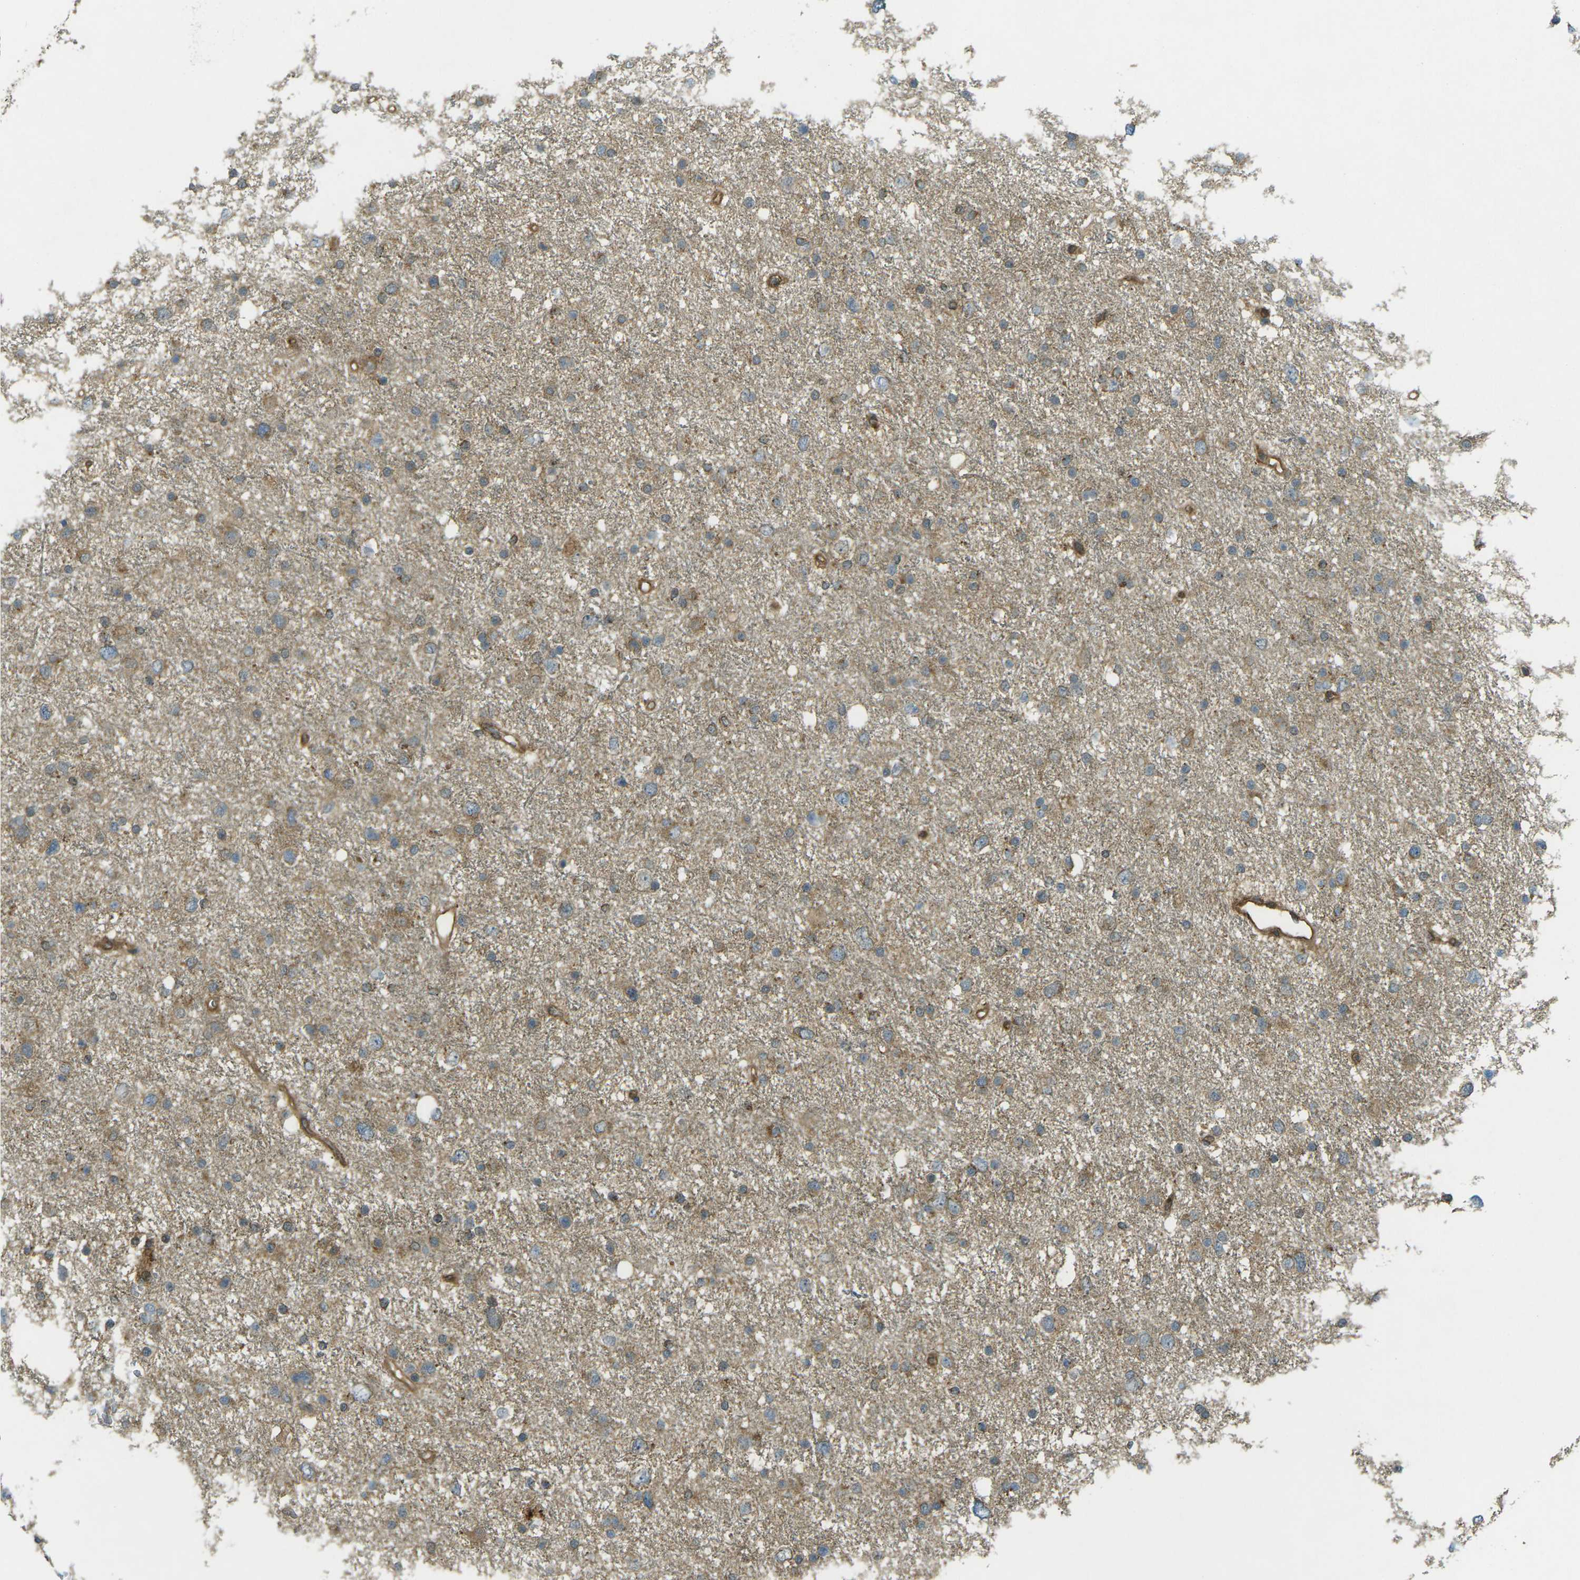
{"staining": {"intensity": "weak", "quantity": "25%-75%", "location": "cytoplasmic/membranous"}, "tissue": "glioma", "cell_type": "Tumor cells", "image_type": "cancer", "snomed": [{"axis": "morphology", "description": "Glioma, malignant, Low grade"}, {"axis": "topography", "description": "Brain"}], "caption": "Immunohistochemical staining of malignant glioma (low-grade) displays weak cytoplasmic/membranous protein positivity in about 25%-75% of tumor cells.", "gene": "CHMP3", "patient": {"sex": "female", "age": 37}}